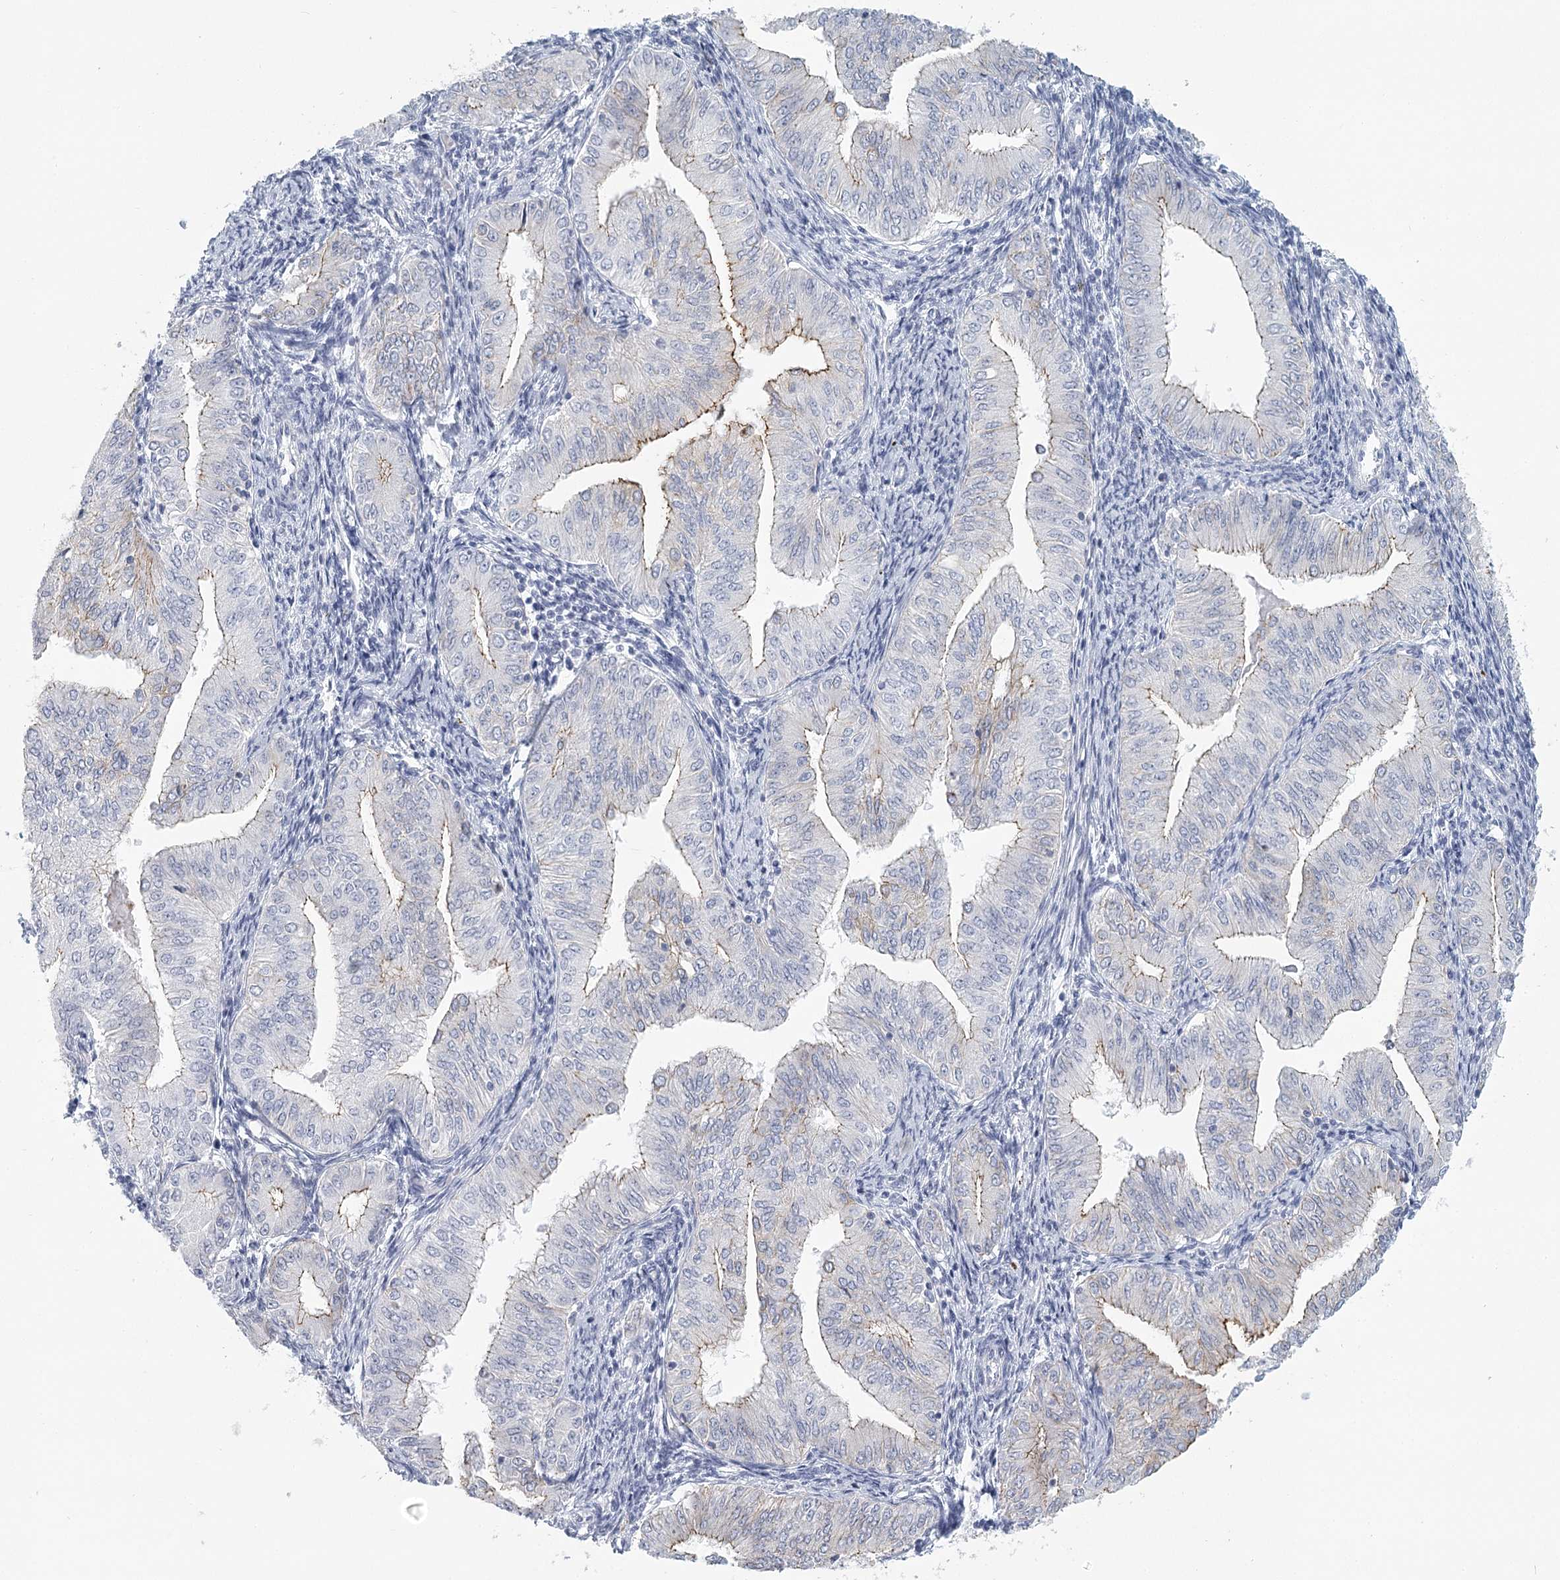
{"staining": {"intensity": "weak", "quantity": "<25%", "location": "cytoplasmic/membranous"}, "tissue": "endometrial cancer", "cell_type": "Tumor cells", "image_type": "cancer", "snomed": [{"axis": "morphology", "description": "Normal tissue, NOS"}, {"axis": "morphology", "description": "Adenocarcinoma, NOS"}, {"axis": "topography", "description": "Endometrium"}], "caption": "Human adenocarcinoma (endometrial) stained for a protein using immunohistochemistry (IHC) reveals no positivity in tumor cells.", "gene": "WNT8B", "patient": {"sex": "female", "age": 53}}